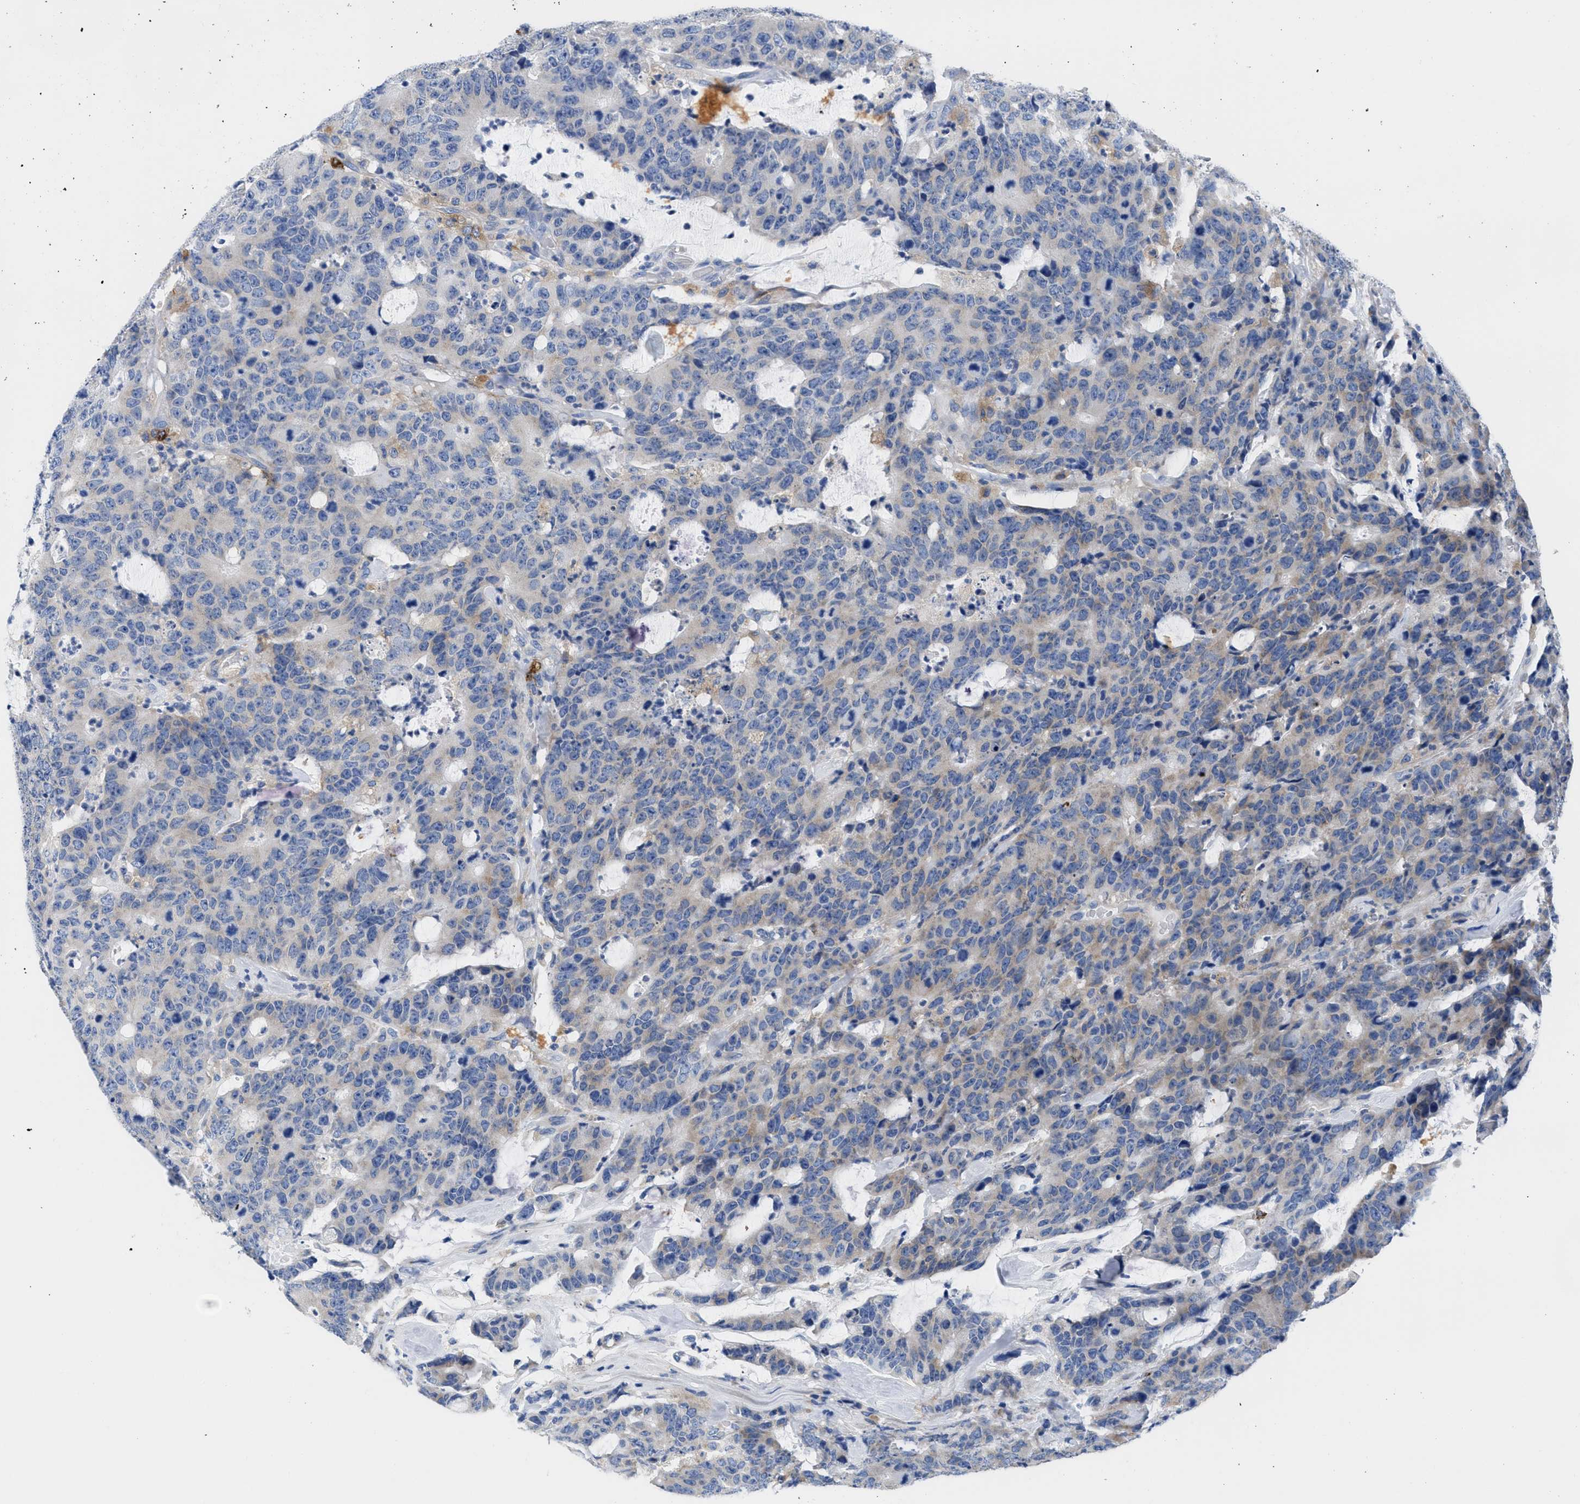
{"staining": {"intensity": "weak", "quantity": "<25%", "location": "cytoplasmic/membranous"}, "tissue": "colorectal cancer", "cell_type": "Tumor cells", "image_type": "cancer", "snomed": [{"axis": "morphology", "description": "Adenocarcinoma, NOS"}, {"axis": "topography", "description": "Colon"}], "caption": "An image of human colorectal cancer is negative for staining in tumor cells.", "gene": "HLA-DPA1", "patient": {"sex": "female", "age": 86}}